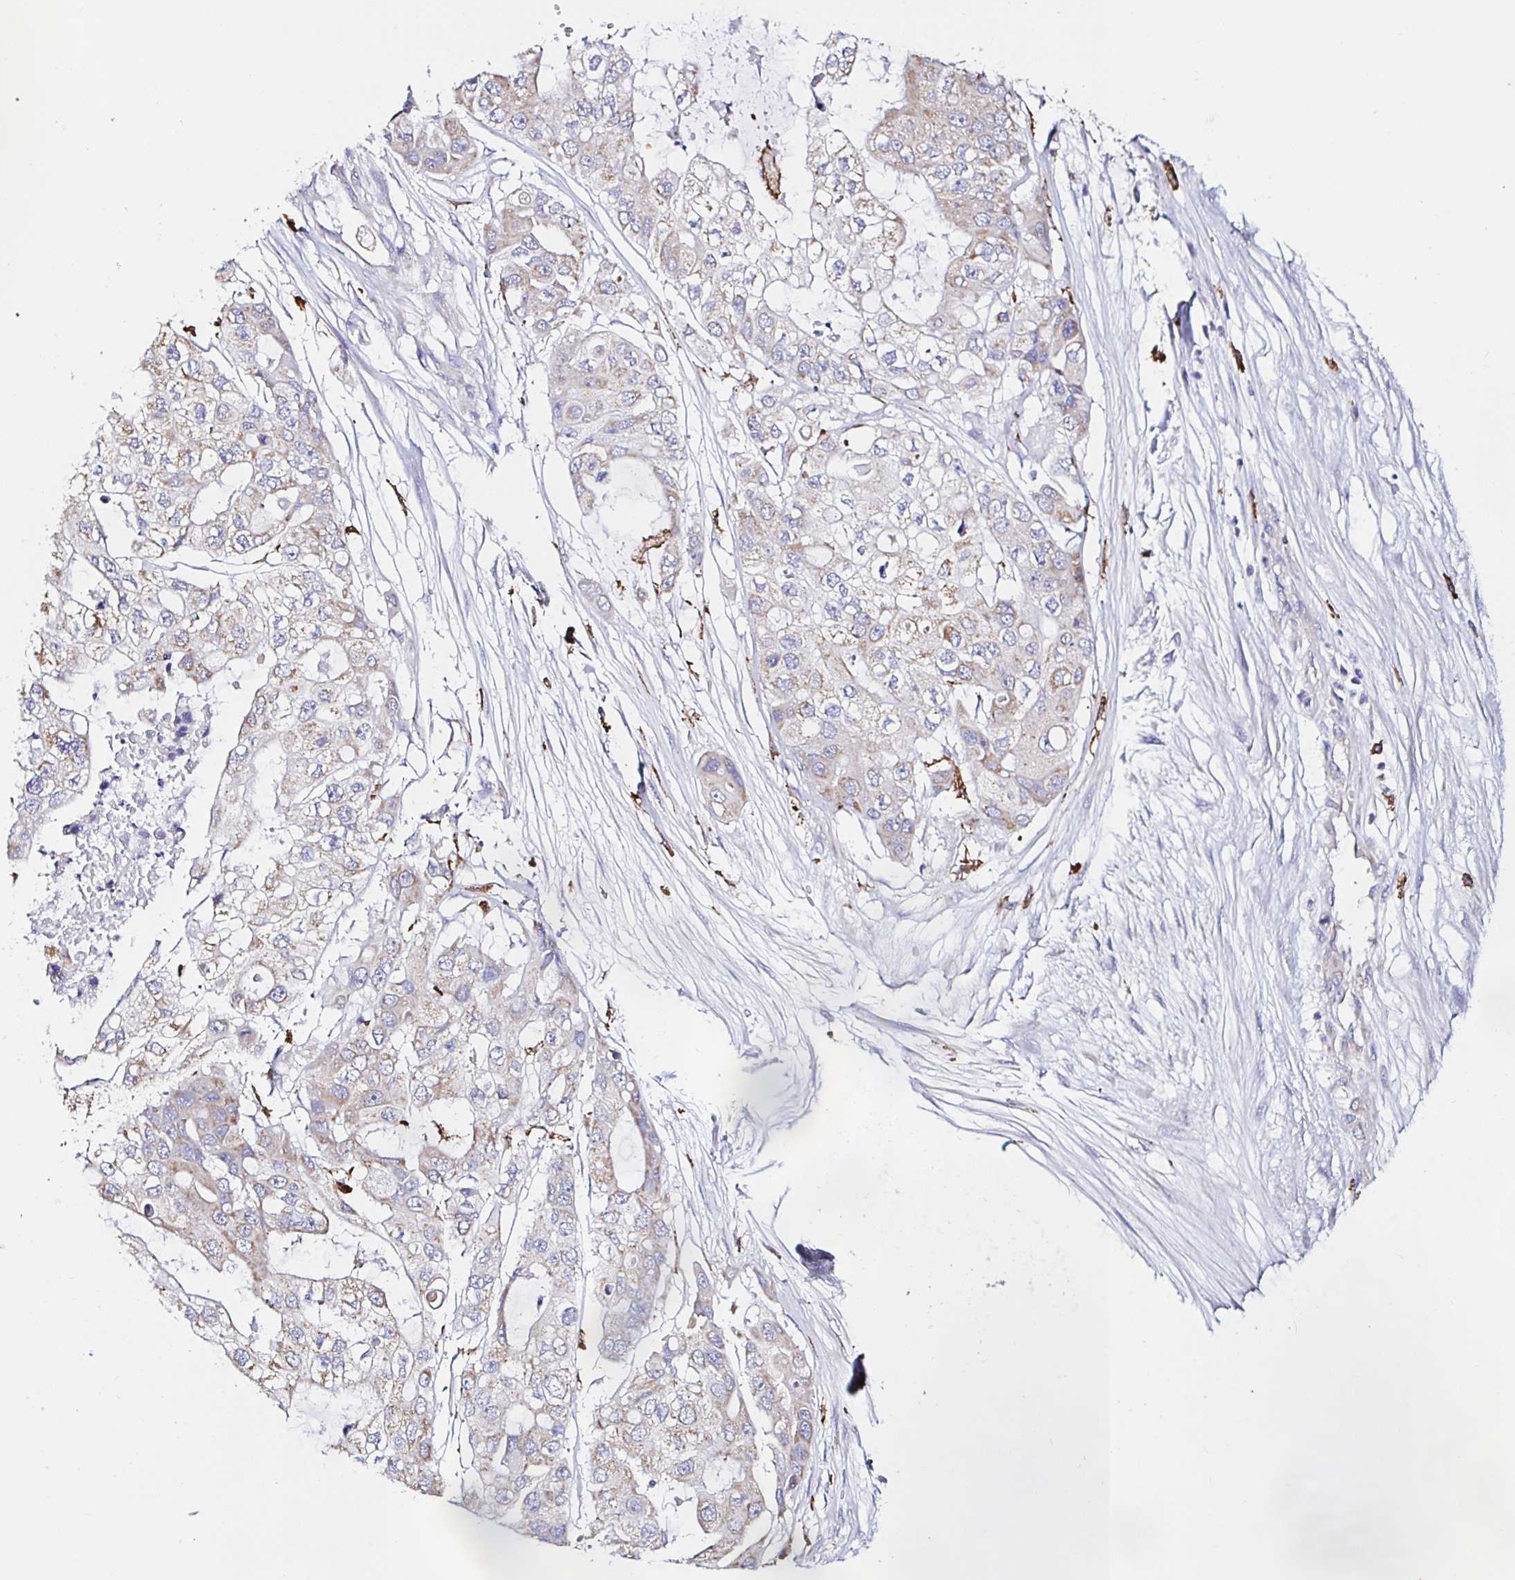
{"staining": {"intensity": "weak", "quantity": "25%-75%", "location": "cytoplasmic/membranous"}, "tissue": "ovarian cancer", "cell_type": "Tumor cells", "image_type": "cancer", "snomed": [{"axis": "morphology", "description": "Cystadenocarcinoma, serous, NOS"}, {"axis": "topography", "description": "Ovary"}], "caption": "Immunohistochemical staining of ovarian cancer exhibits weak cytoplasmic/membranous protein expression in approximately 25%-75% of tumor cells.", "gene": "MSR1", "patient": {"sex": "female", "age": 56}}